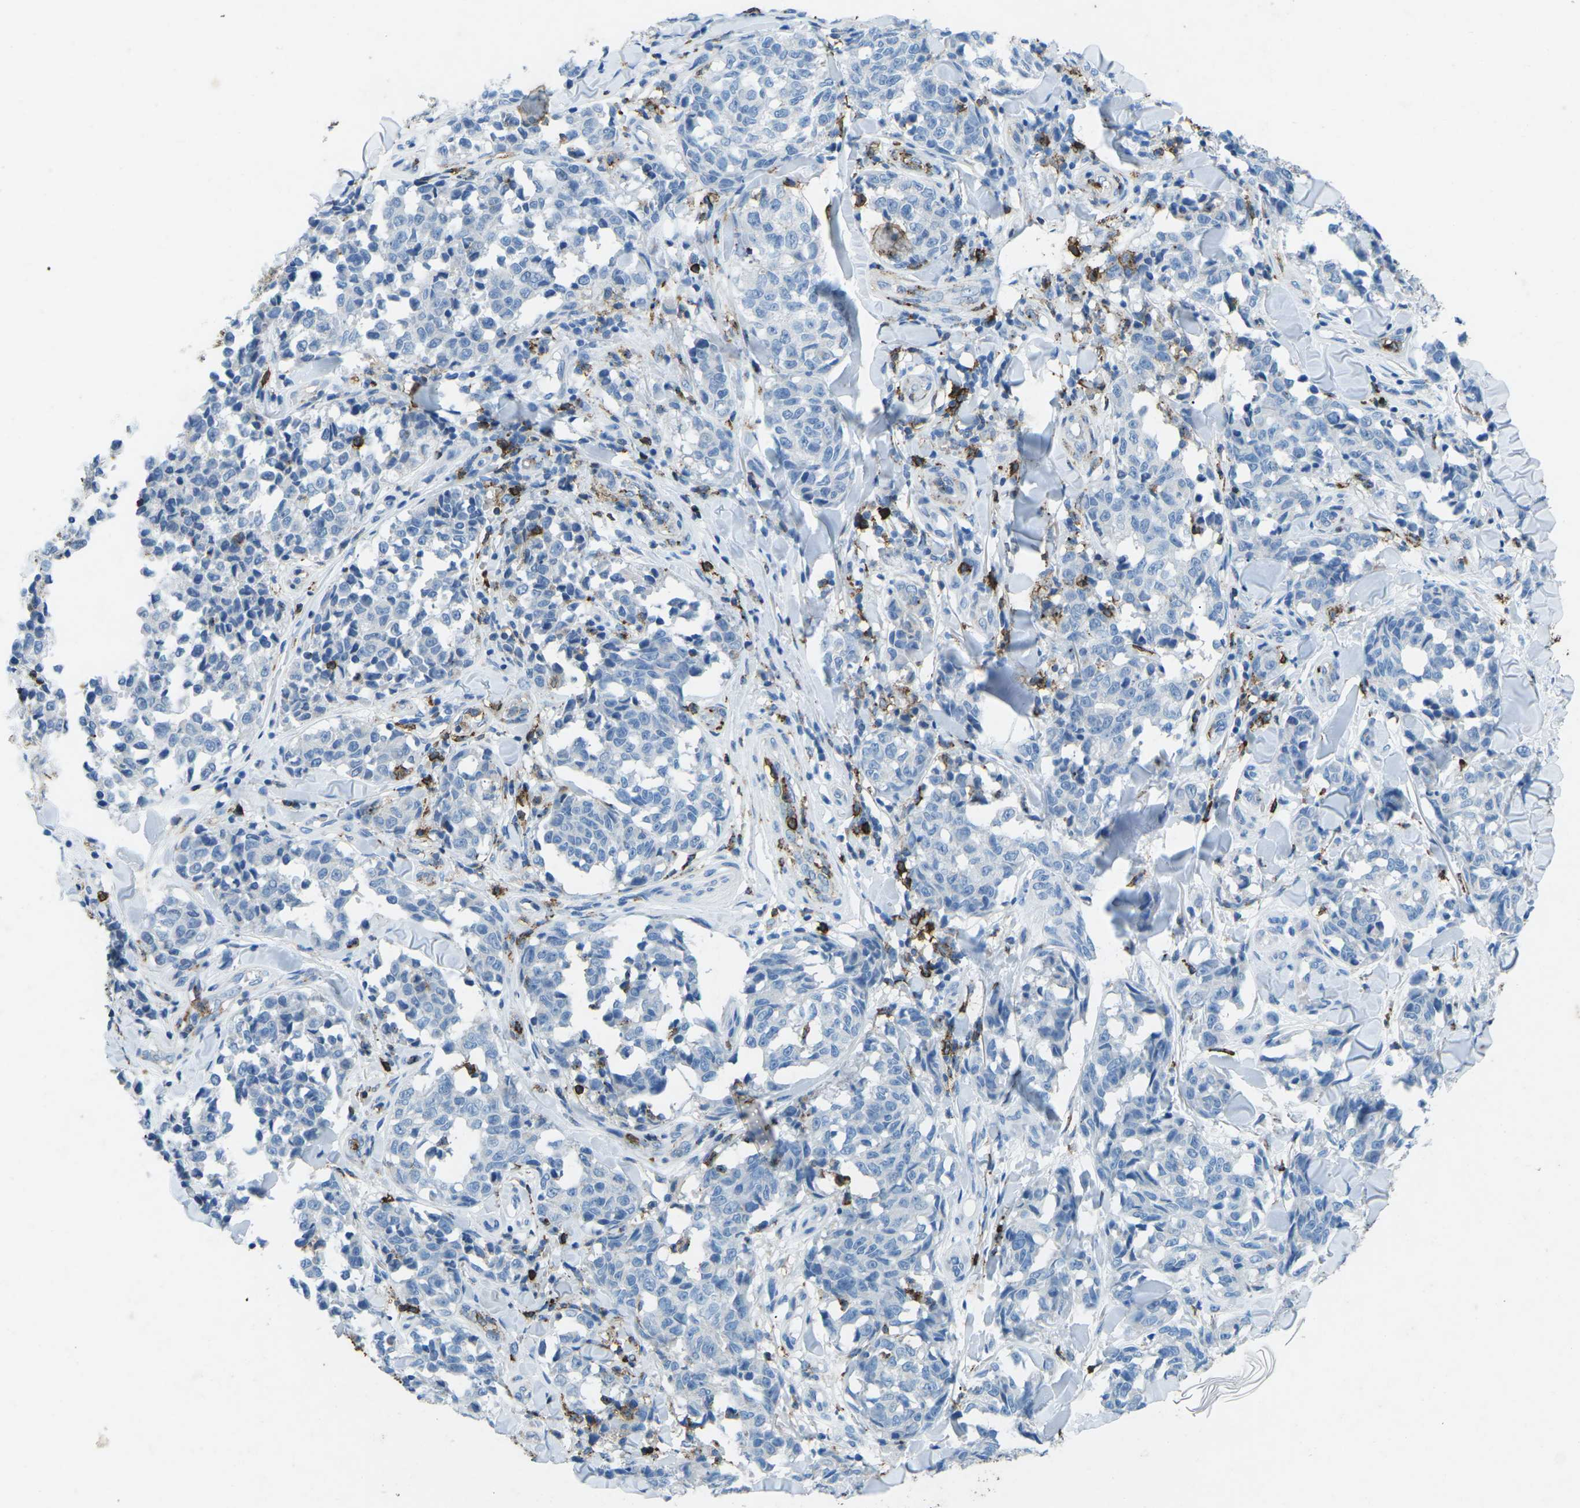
{"staining": {"intensity": "negative", "quantity": "none", "location": "none"}, "tissue": "melanoma", "cell_type": "Tumor cells", "image_type": "cancer", "snomed": [{"axis": "morphology", "description": "Malignant melanoma, NOS"}, {"axis": "topography", "description": "Skin"}], "caption": "Melanoma was stained to show a protein in brown. There is no significant staining in tumor cells.", "gene": "CTAGE1", "patient": {"sex": "female", "age": 64}}